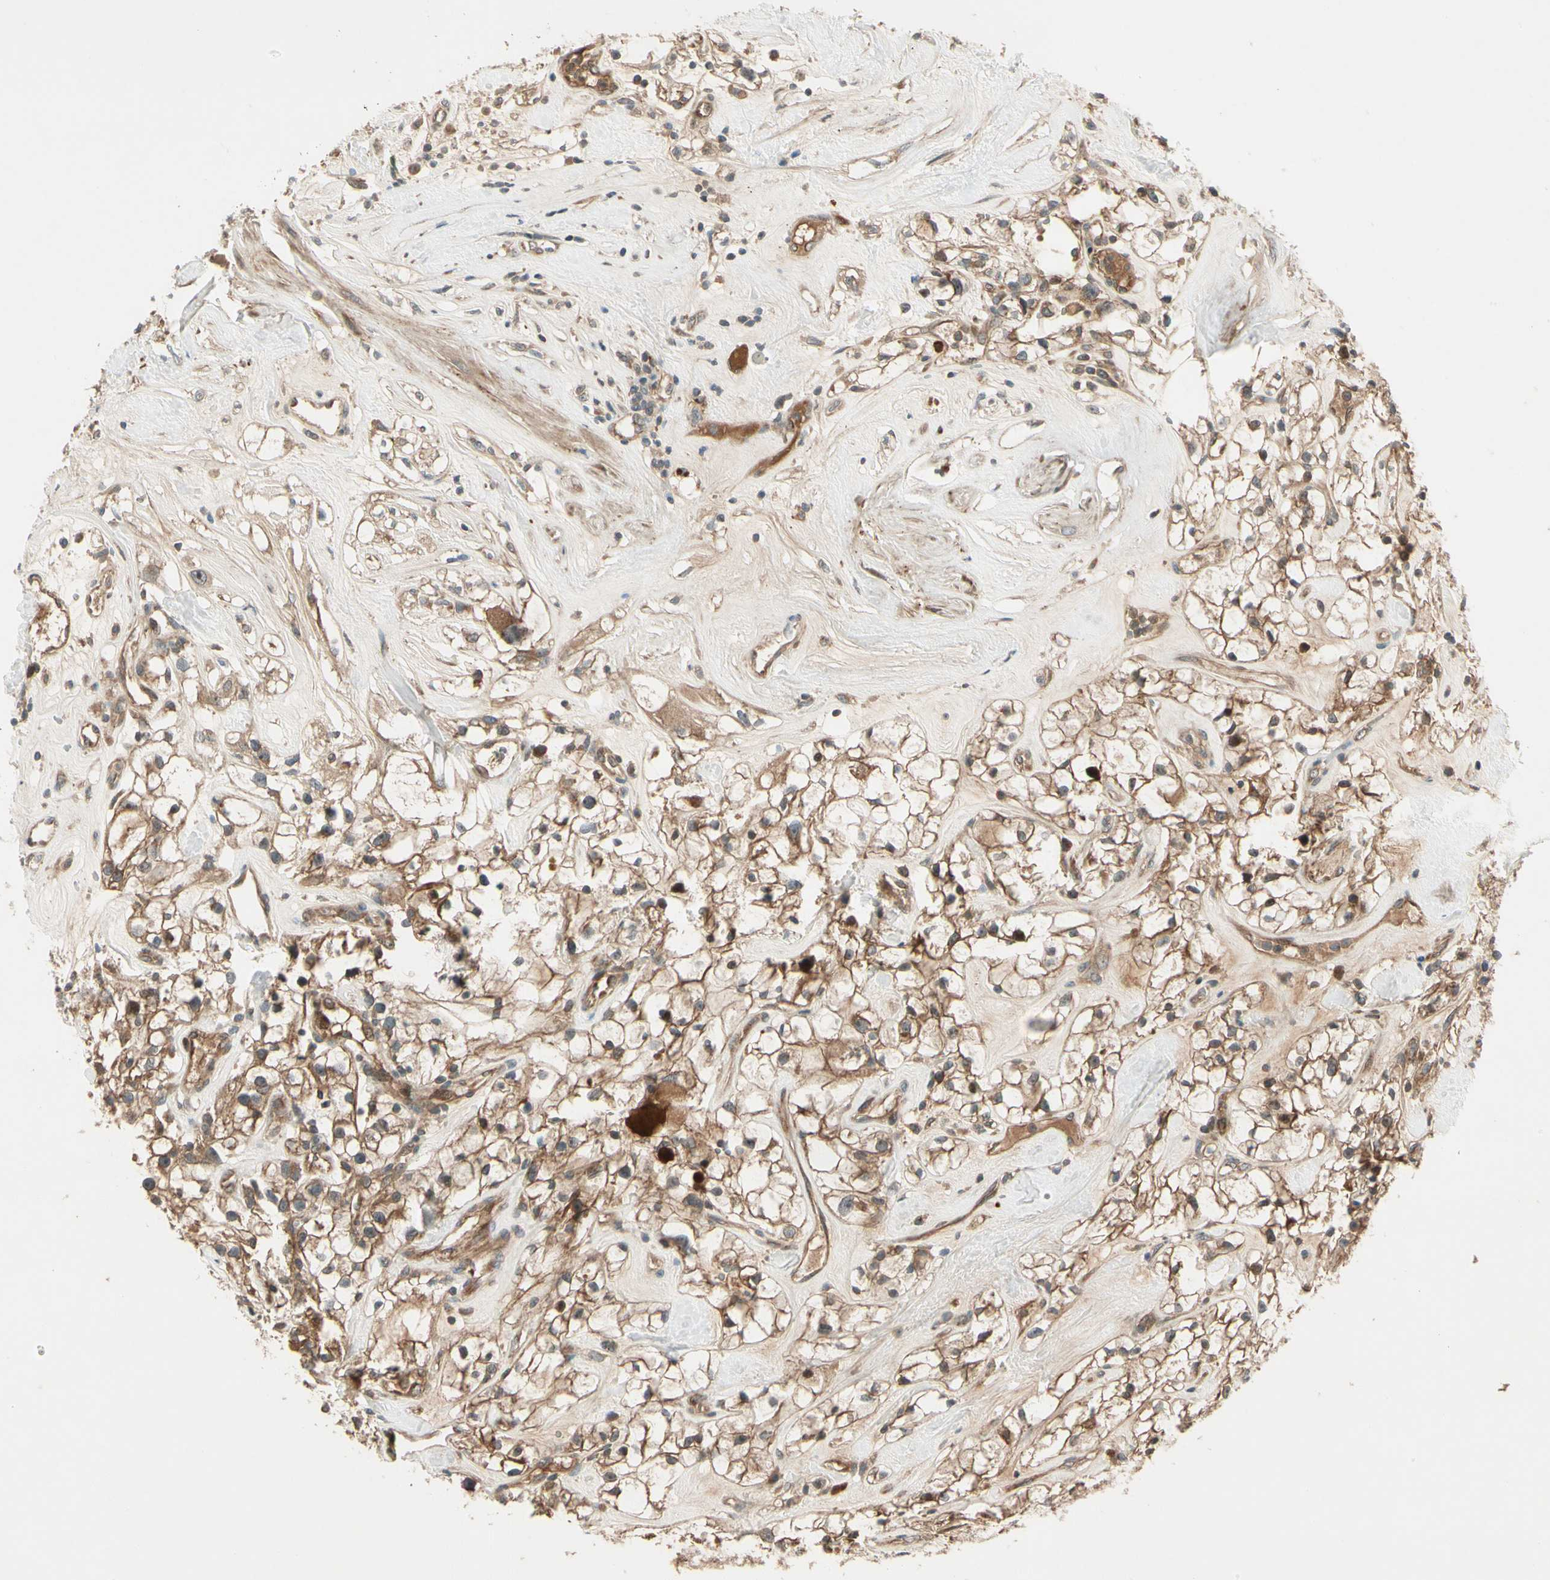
{"staining": {"intensity": "moderate", "quantity": ">75%", "location": "cytoplasmic/membranous"}, "tissue": "renal cancer", "cell_type": "Tumor cells", "image_type": "cancer", "snomed": [{"axis": "morphology", "description": "Adenocarcinoma, NOS"}, {"axis": "topography", "description": "Kidney"}], "caption": "High-power microscopy captured an immunohistochemistry (IHC) micrograph of renal cancer (adenocarcinoma), revealing moderate cytoplasmic/membranous positivity in approximately >75% of tumor cells. (Brightfield microscopy of DAB IHC at high magnification).", "gene": "ACVR1C", "patient": {"sex": "female", "age": 60}}